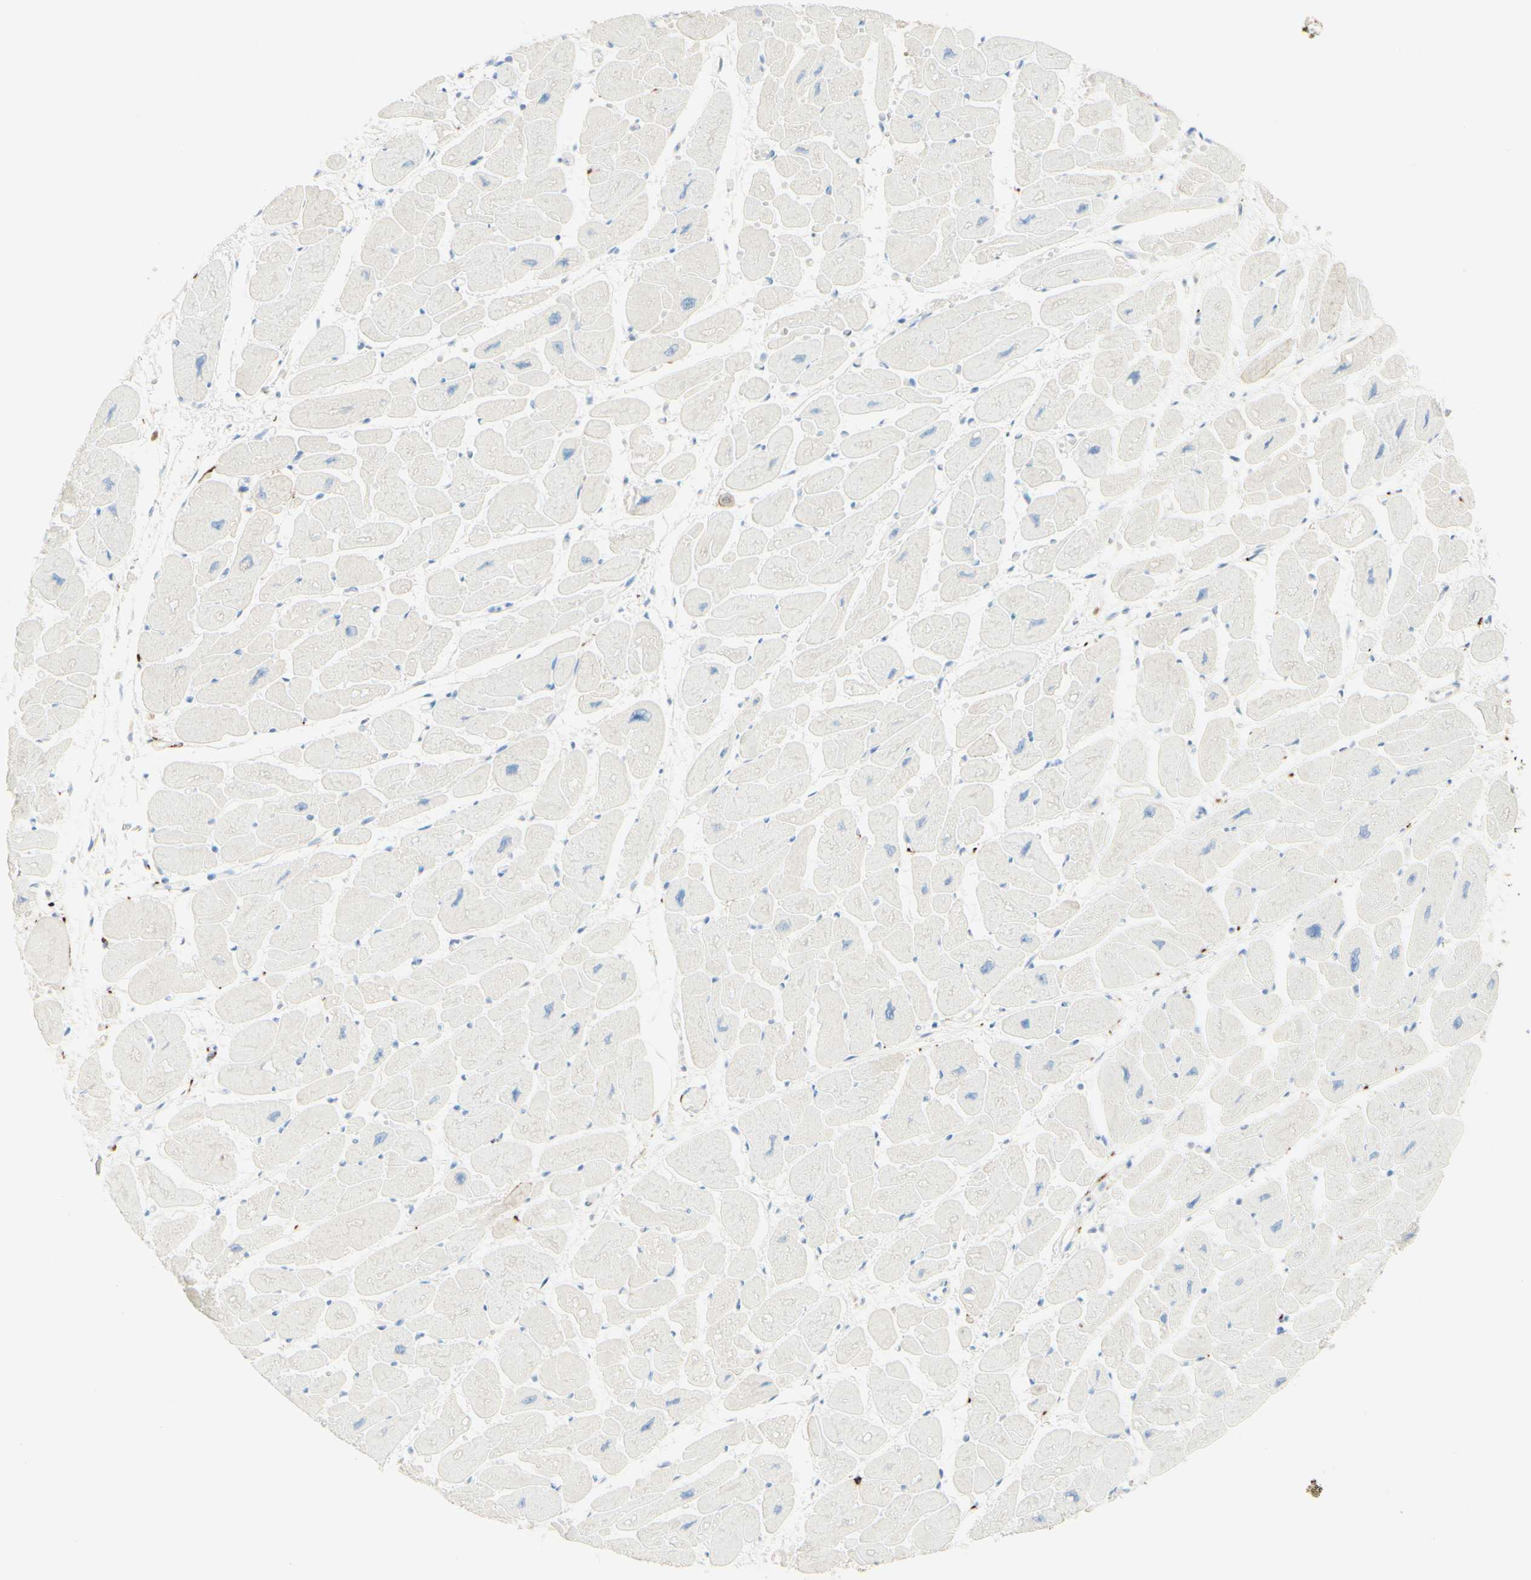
{"staining": {"intensity": "negative", "quantity": "none", "location": "none"}, "tissue": "heart muscle", "cell_type": "Cardiomyocytes", "image_type": "normal", "snomed": [{"axis": "morphology", "description": "Normal tissue, NOS"}, {"axis": "topography", "description": "Heart"}], "caption": "A high-resolution micrograph shows immunohistochemistry (IHC) staining of normal heart muscle, which reveals no significant staining in cardiomyocytes.", "gene": "ALCAM", "patient": {"sex": "female", "age": 54}}